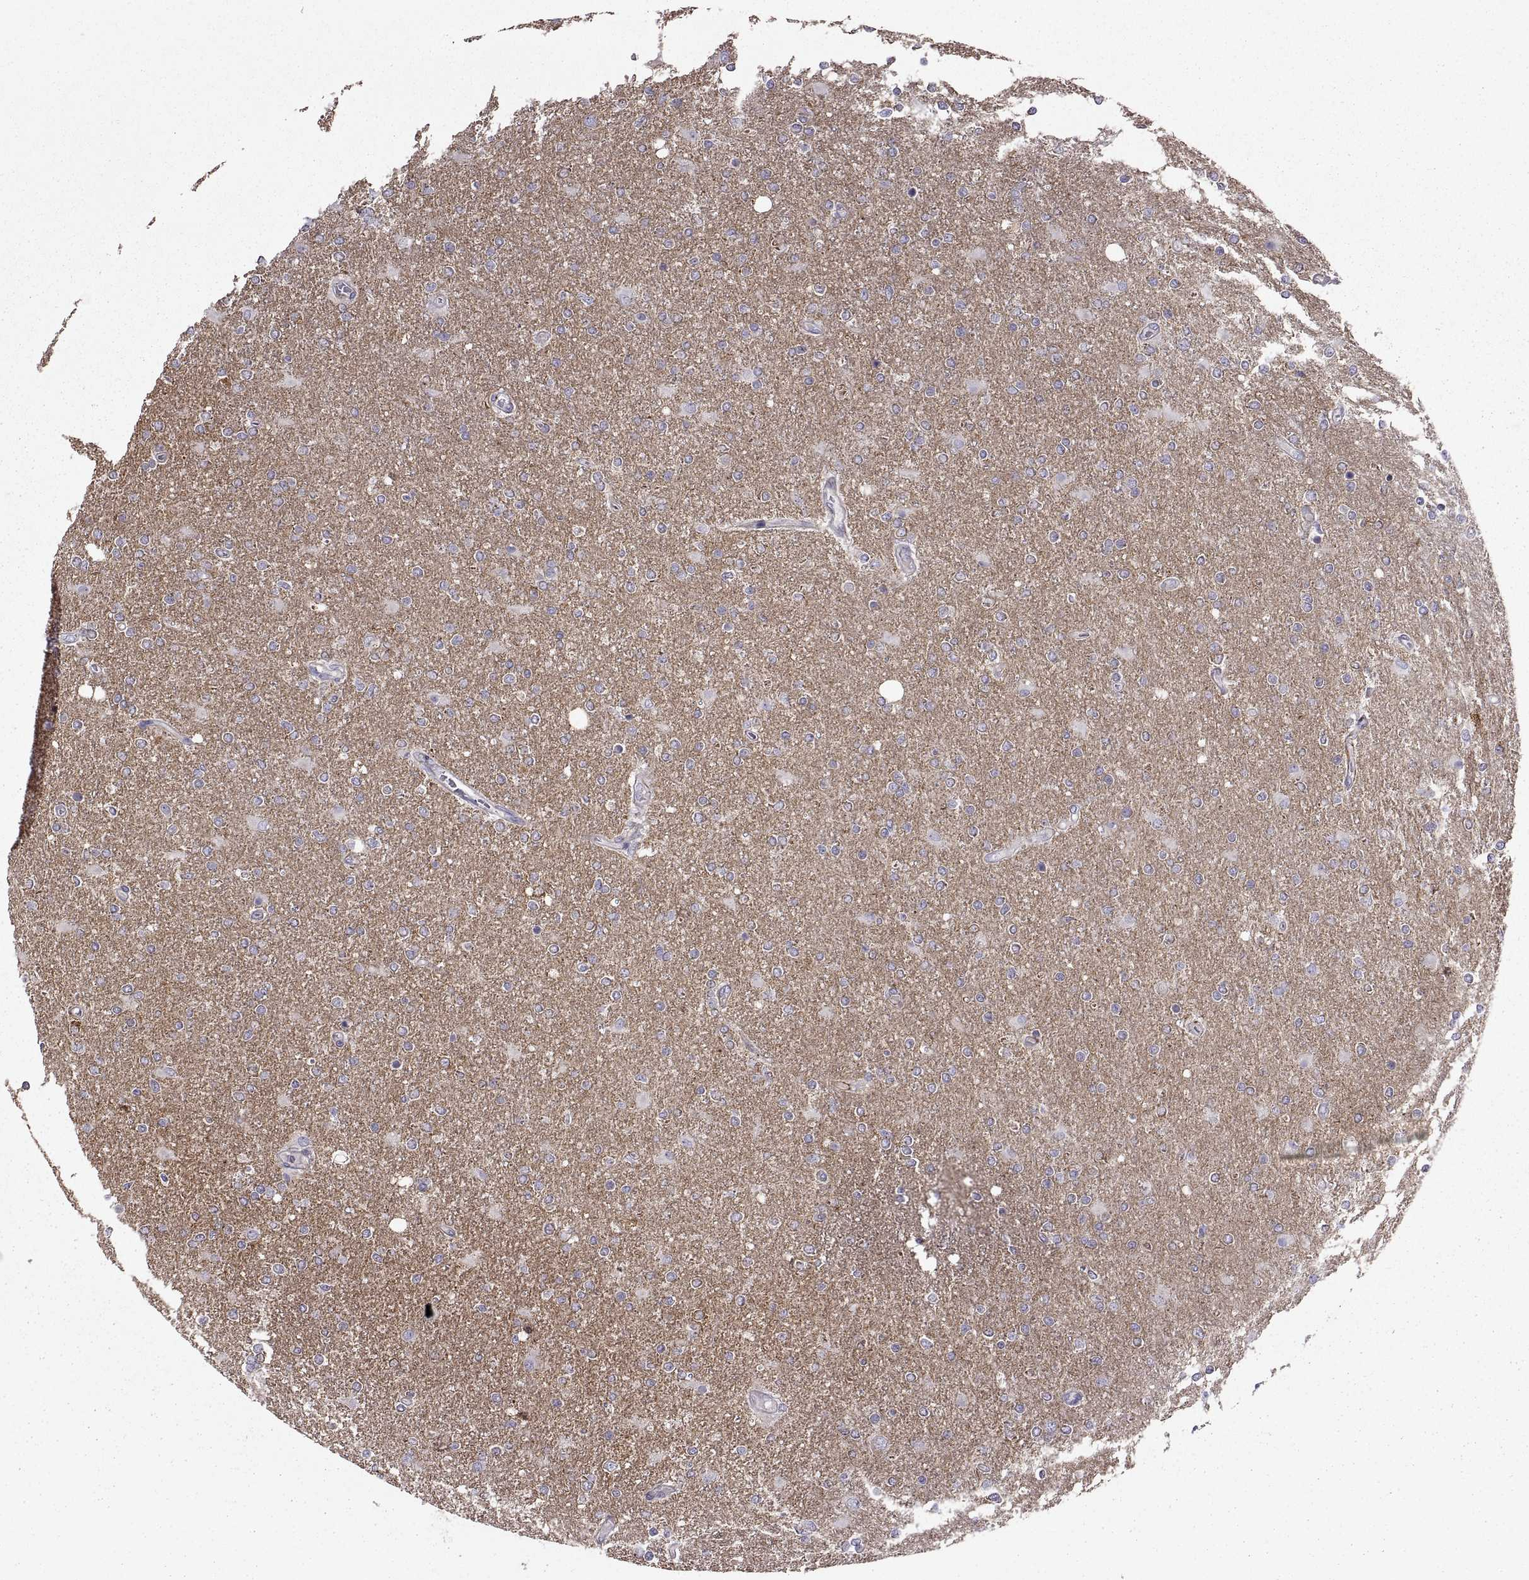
{"staining": {"intensity": "negative", "quantity": "none", "location": "none"}, "tissue": "glioma", "cell_type": "Tumor cells", "image_type": "cancer", "snomed": [{"axis": "morphology", "description": "Glioma, malignant, High grade"}, {"axis": "topography", "description": "Cerebral cortex"}], "caption": "Tumor cells are negative for protein expression in human high-grade glioma (malignant).", "gene": "EMILIN2", "patient": {"sex": "male", "age": 70}}